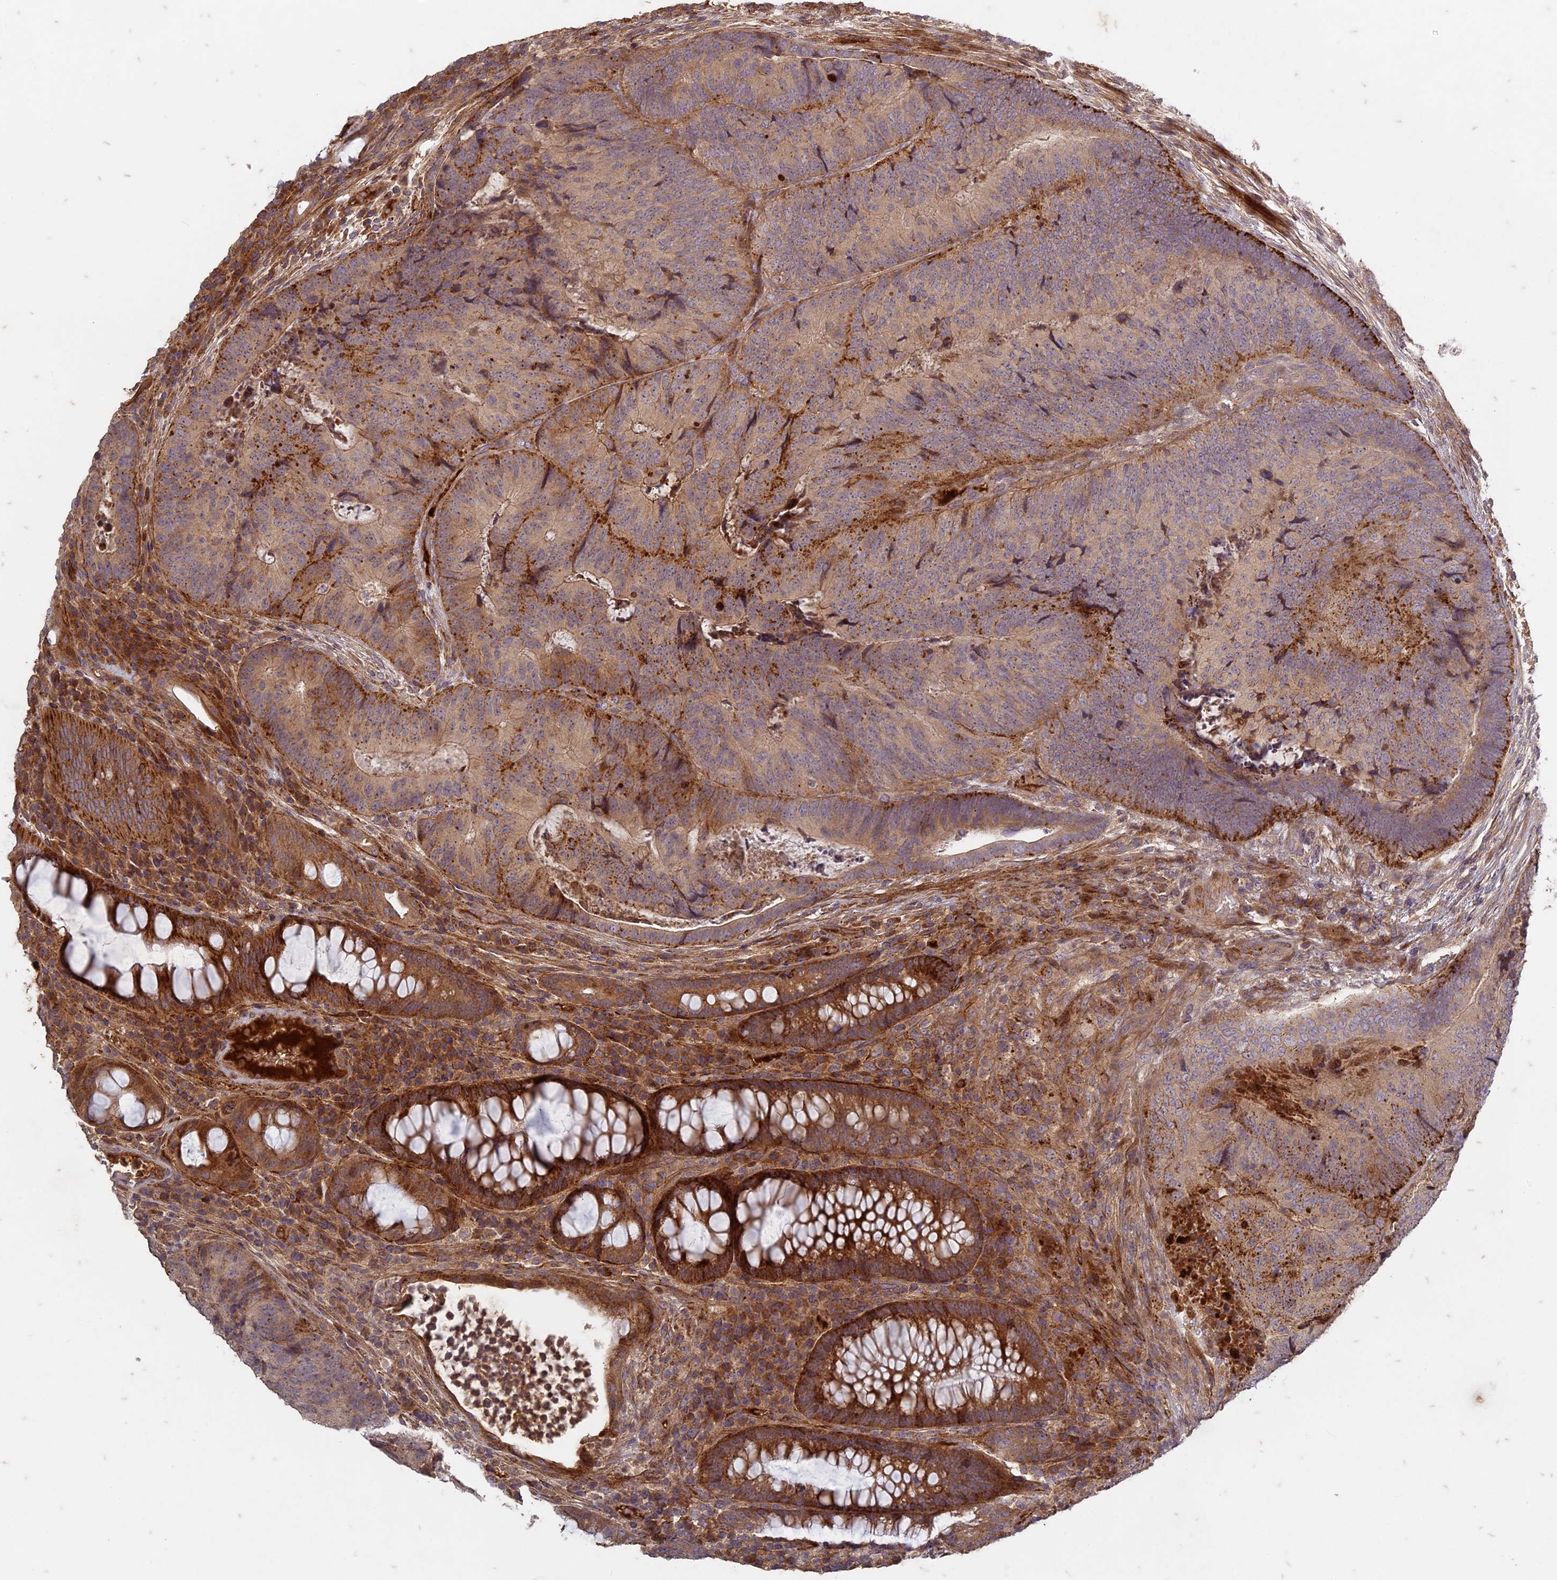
{"staining": {"intensity": "moderate", "quantity": "25%-75%", "location": "cytoplasmic/membranous"}, "tissue": "colorectal cancer", "cell_type": "Tumor cells", "image_type": "cancer", "snomed": [{"axis": "morphology", "description": "Adenocarcinoma, NOS"}, {"axis": "topography", "description": "Colon"}], "caption": "Immunohistochemical staining of human colorectal cancer (adenocarcinoma) demonstrates moderate cytoplasmic/membranous protein expression in about 25%-75% of tumor cells.", "gene": "TCF25", "patient": {"sex": "female", "age": 67}}